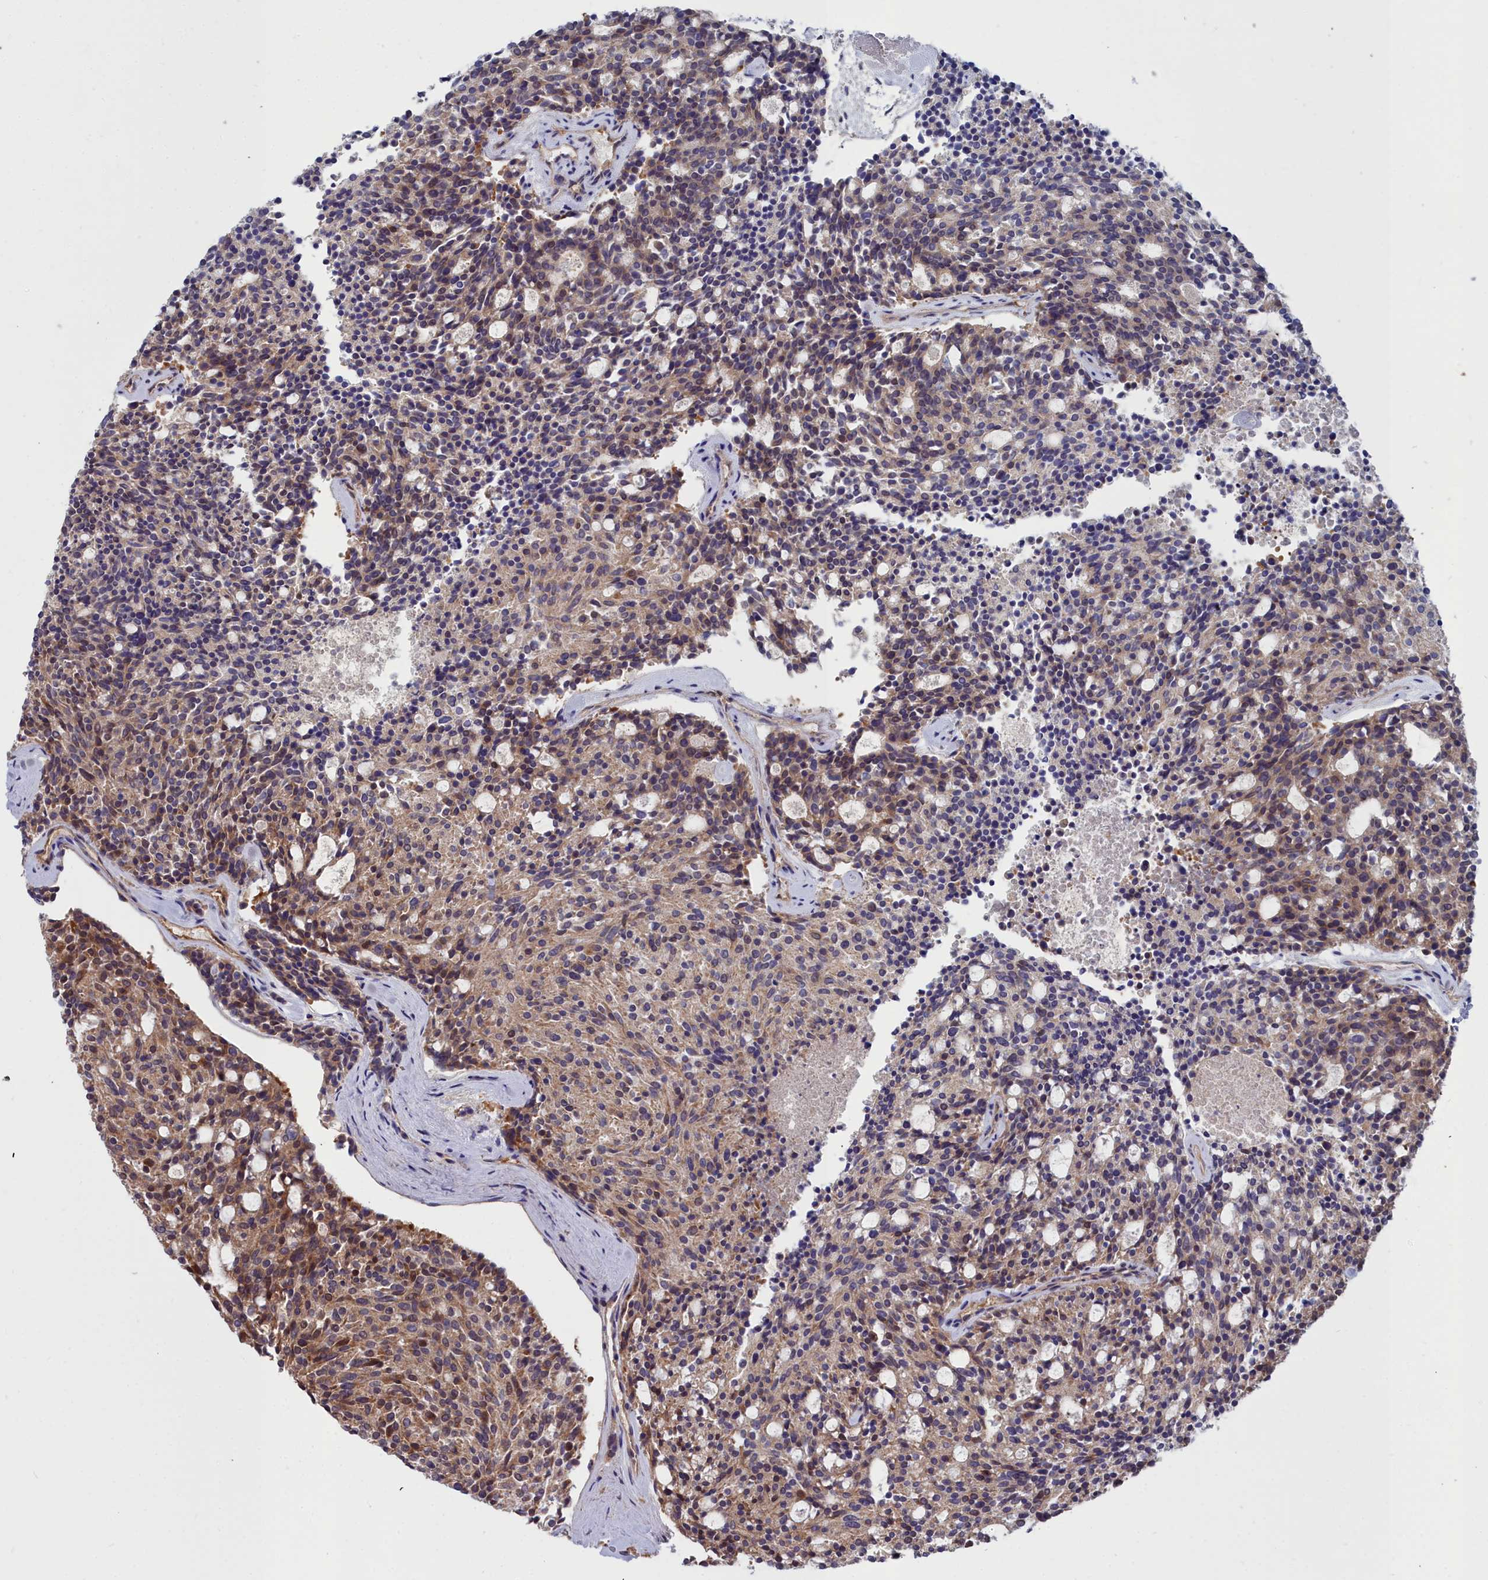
{"staining": {"intensity": "moderate", "quantity": "<25%", "location": "cytoplasmic/membranous"}, "tissue": "carcinoid", "cell_type": "Tumor cells", "image_type": "cancer", "snomed": [{"axis": "morphology", "description": "Carcinoid, malignant, NOS"}, {"axis": "topography", "description": "Pancreas"}], "caption": "Protein expression analysis of human carcinoid reveals moderate cytoplasmic/membranous positivity in about <25% of tumor cells.", "gene": "GFRA2", "patient": {"sex": "female", "age": 54}}